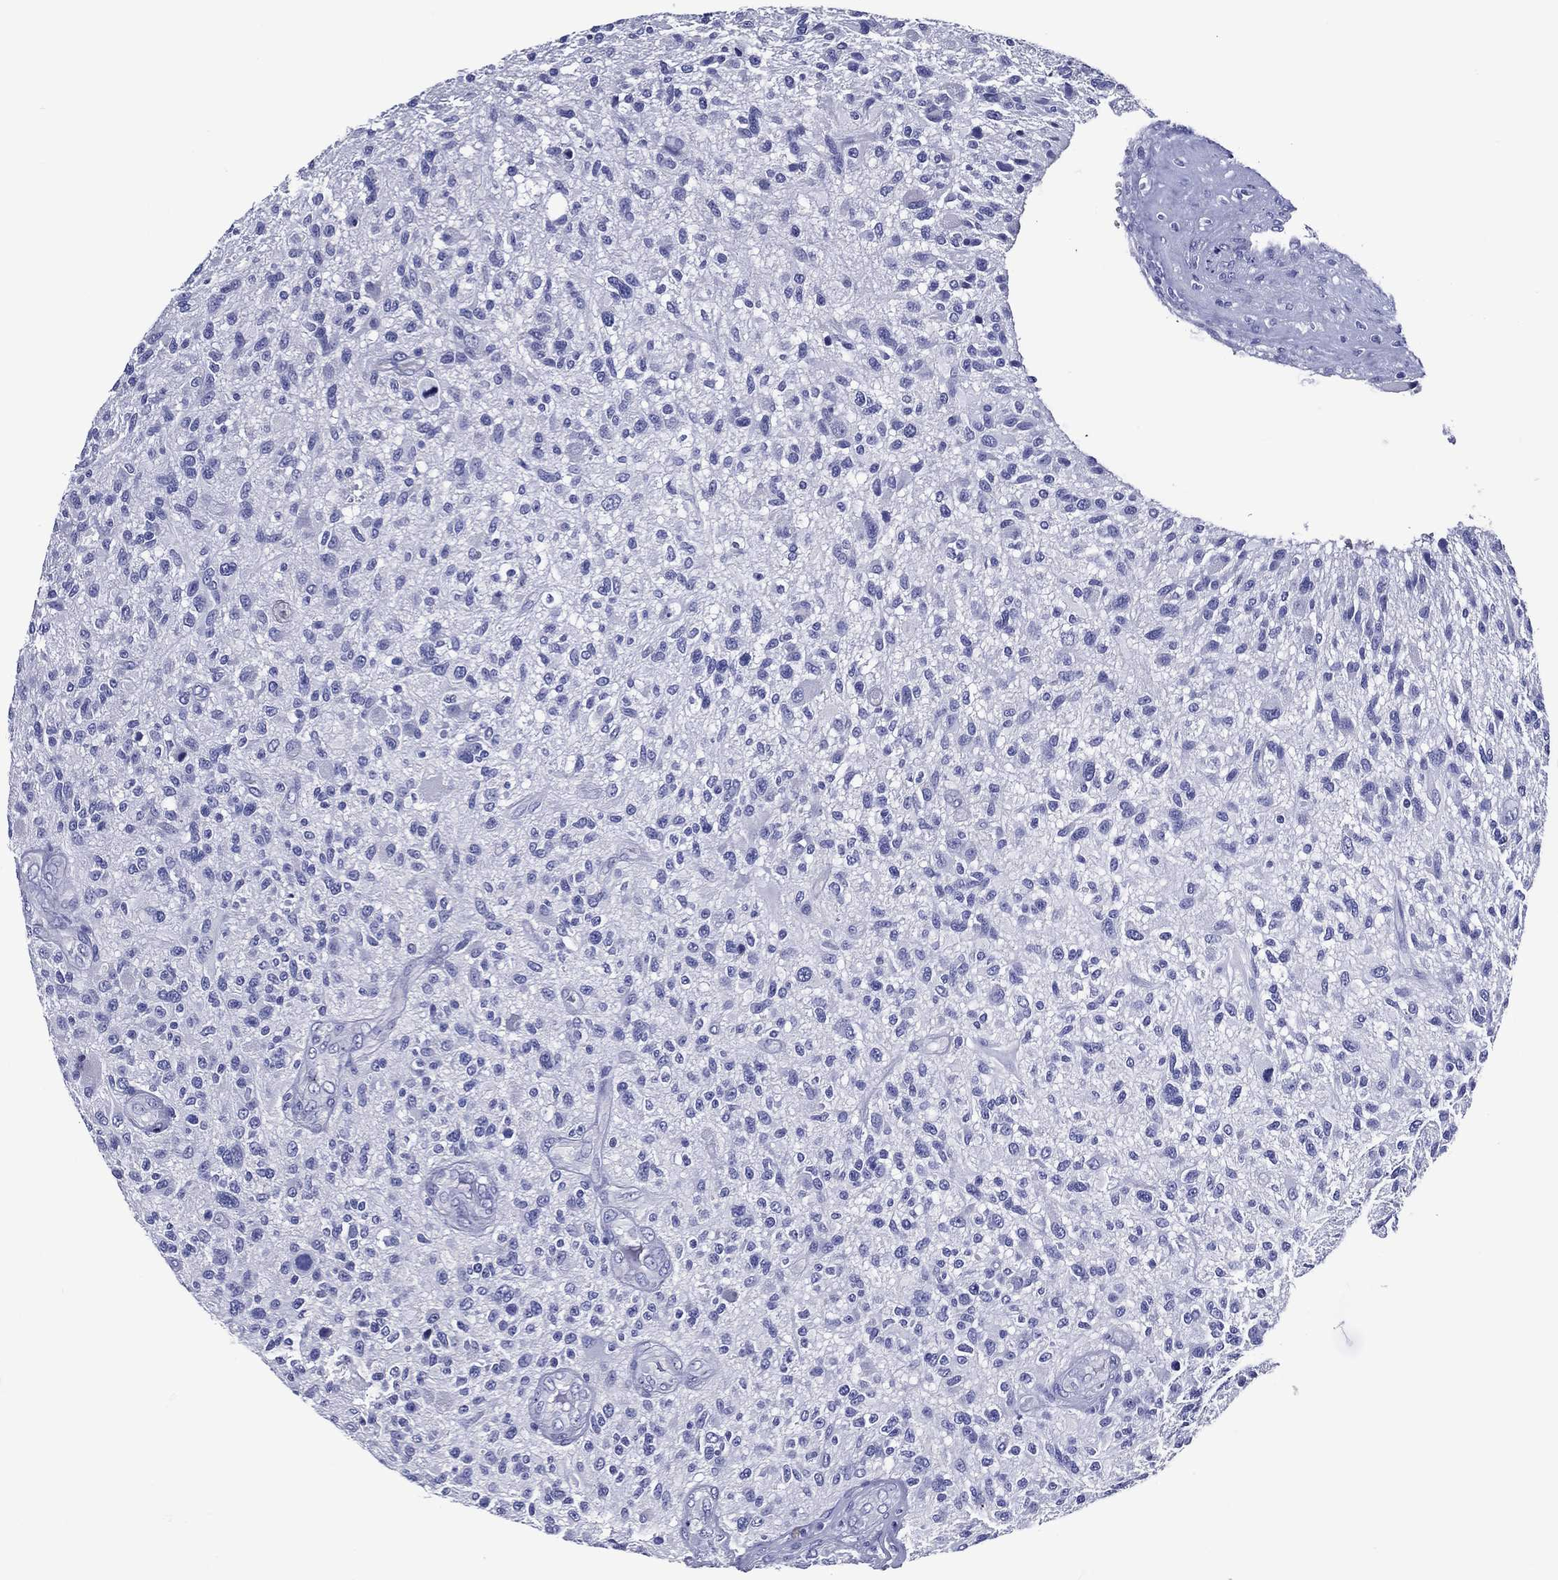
{"staining": {"intensity": "negative", "quantity": "none", "location": "none"}, "tissue": "glioma", "cell_type": "Tumor cells", "image_type": "cancer", "snomed": [{"axis": "morphology", "description": "Glioma, malignant, High grade"}, {"axis": "topography", "description": "Brain"}], "caption": "The micrograph shows no significant staining in tumor cells of glioma. (DAB immunohistochemistry (IHC), high magnification).", "gene": "ACE2", "patient": {"sex": "male", "age": 47}}